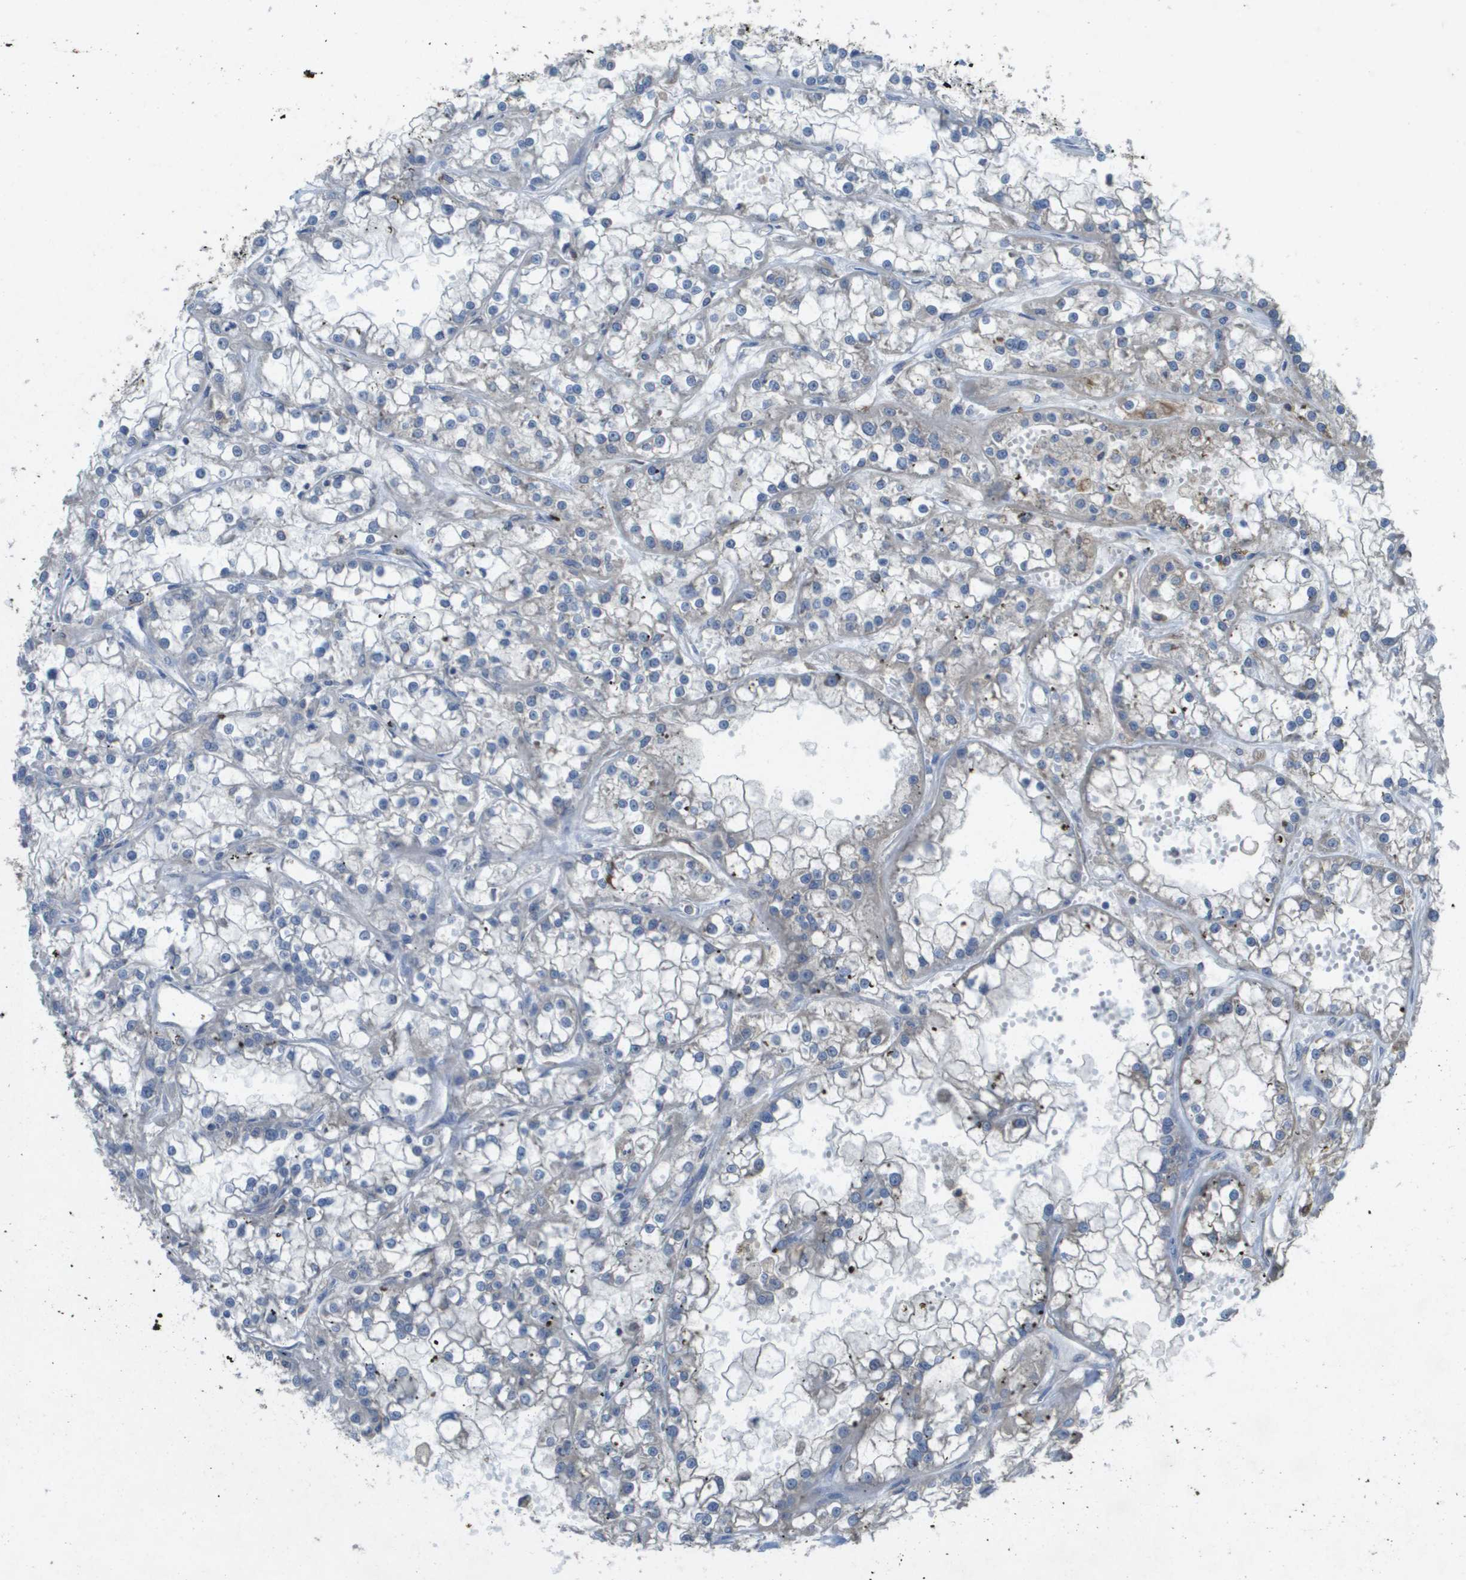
{"staining": {"intensity": "negative", "quantity": "none", "location": "none"}, "tissue": "renal cancer", "cell_type": "Tumor cells", "image_type": "cancer", "snomed": [{"axis": "morphology", "description": "Adenocarcinoma, NOS"}, {"axis": "topography", "description": "Kidney"}], "caption": "Immunohistochemistry (IHC) micrograph of neoplastic tissue: renal adenocarcinoma stained with DAB (3,3'-diaminobenzidine) displays no significant protein positivity in tumor cells.", "gene": "CLCA4", "patient": {"sex": "female", "age": 52}}